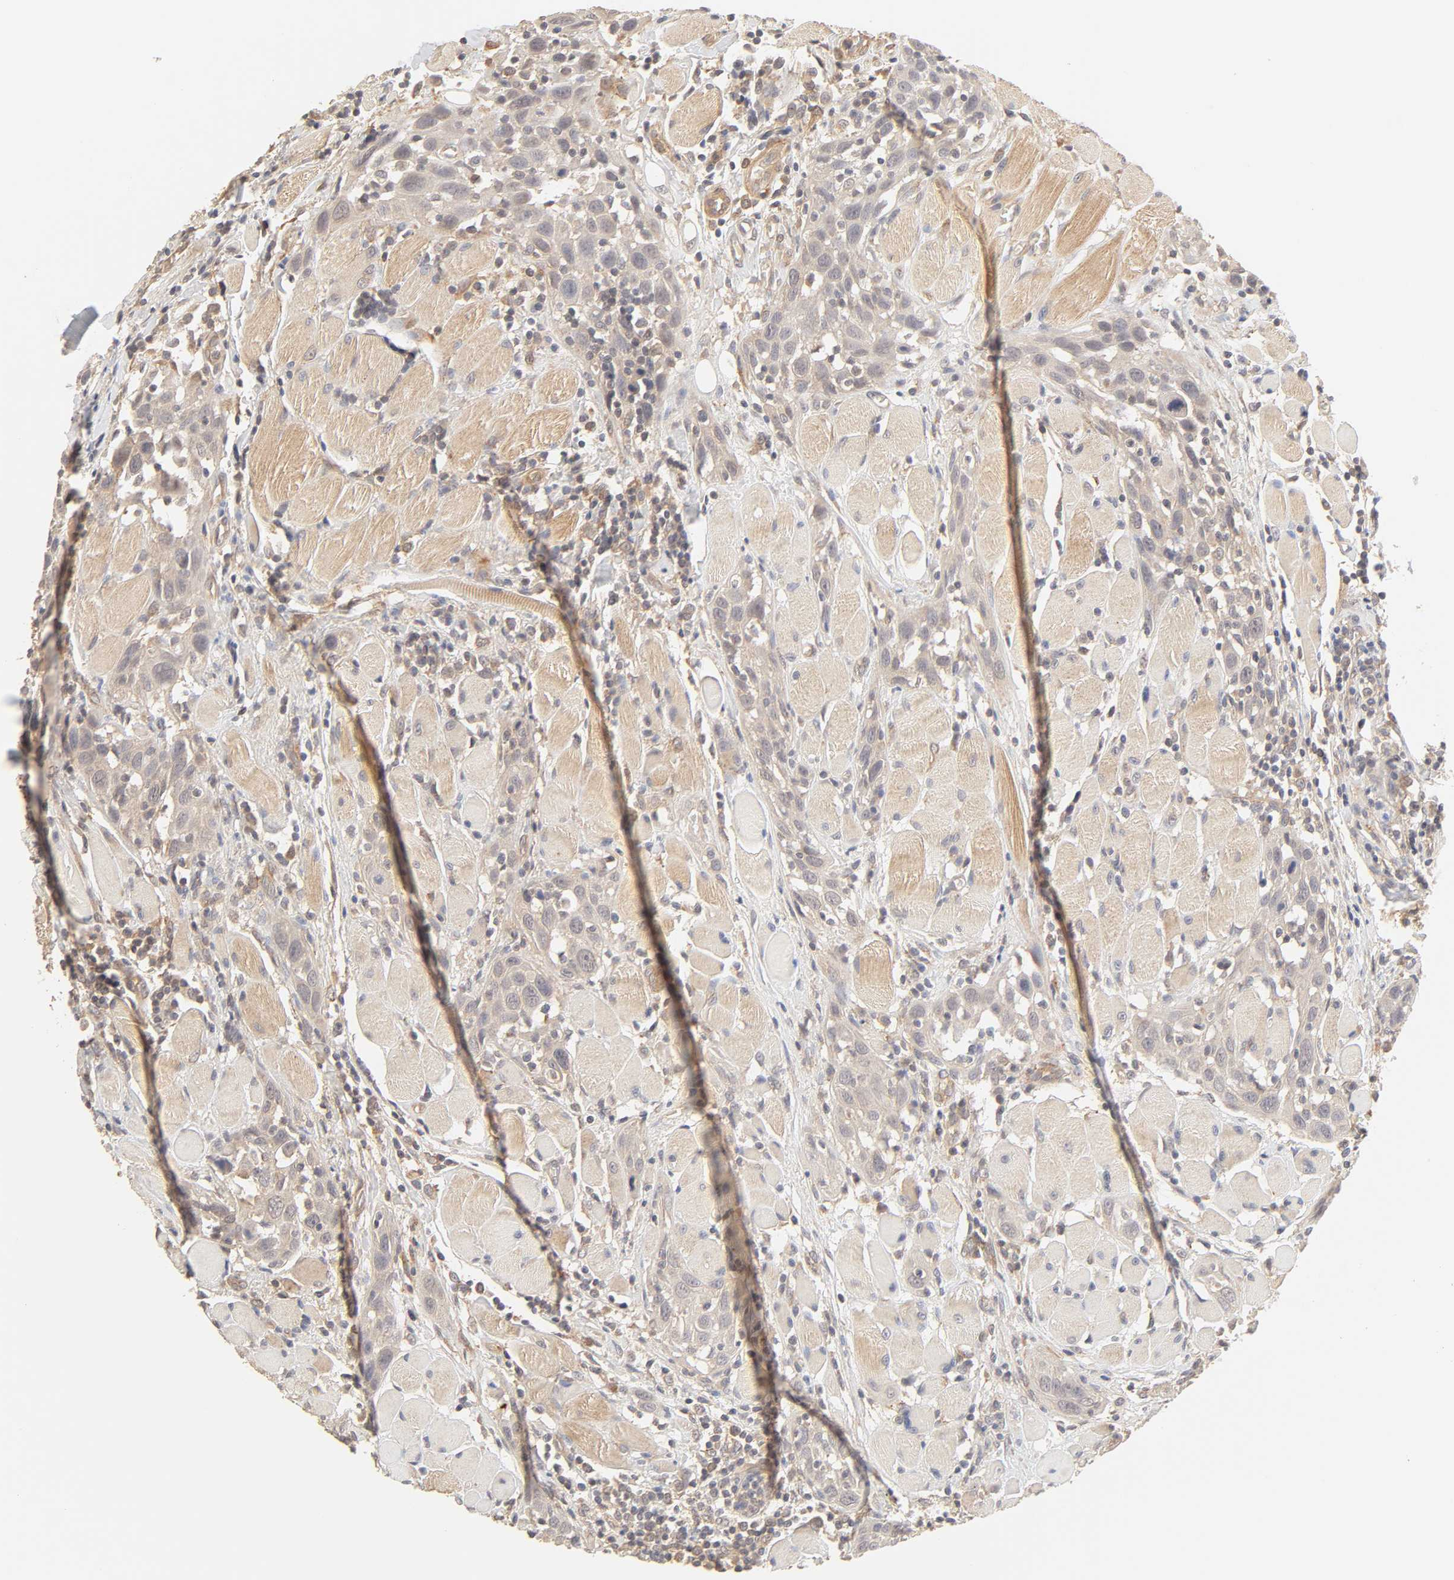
{"staining": {"intensity": "moderate", "quantity": ">75%", "location": "cytoplasmic/membranous"}, "tissue": "head and neck cancer", "cell_type": "Tumor cells", "image_type": "cancer", "snomed": [{"axis": "morphology", "description": "Squamous cell carcinoma, NOS"}, {"axis": "topography", "description": "Oral tissue"}, {"axis": "topography", "description": "Head-Neck"}], "caption": "Protein staining by IHC reveals moderate cytoplasmic/membranous expression in approximately >75% of tumor cells in head and neck cancer (squamous cell carcinoma). The staining is performed using DAB brown chromogen to label protein expression. The nuclei are counter-stained blue using hematoxylin.", "gene": "EPS8", "patient": {"sex": "female", "age": 50}}